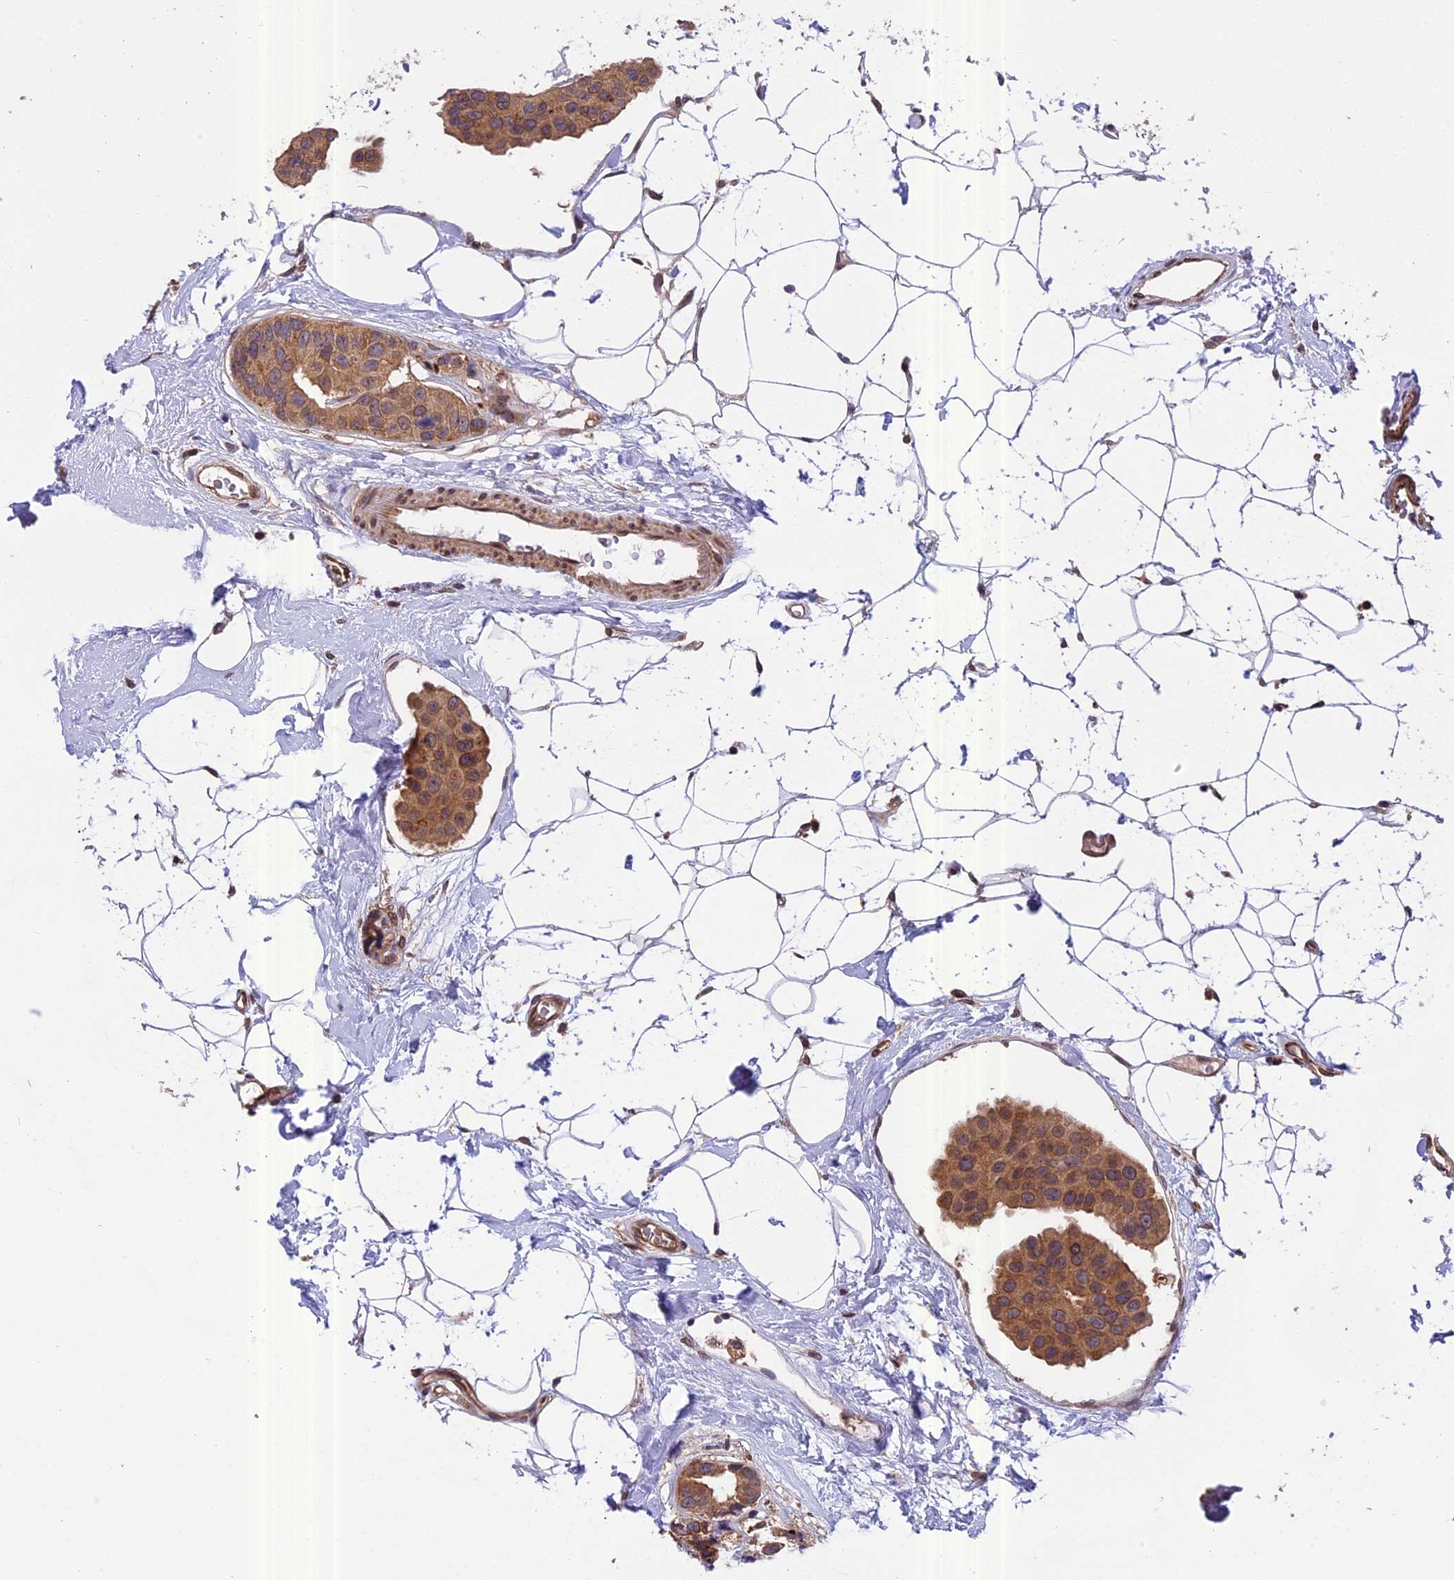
{"staining": {"intensity": "moderate", "quantity": ">75%", "location": "cytoplasmic/membranous"}, "tissue": "breast cancer", "cell_type": "Tumor cells", "image_type": "cancer", "snomed": [{"axis": "morphology", "description": "Normal tissue, NOS"}, {"axis": "morphology", "description": "Duct carcinoma"}, {"axis": "topography", "description": "Breast"}], "caption": "An IHC photomicrograph of tumor tissue is shown. Protein staining in brown highlights moderate cytoplasmic/membranous positivity in breast intraductal carcinoma within tumor cells. The protein of interest is shown in brown color, while the nuclei are stained blue.", "gene": "CHMP2A", "patient": {"sex": "female", "age": 39}}